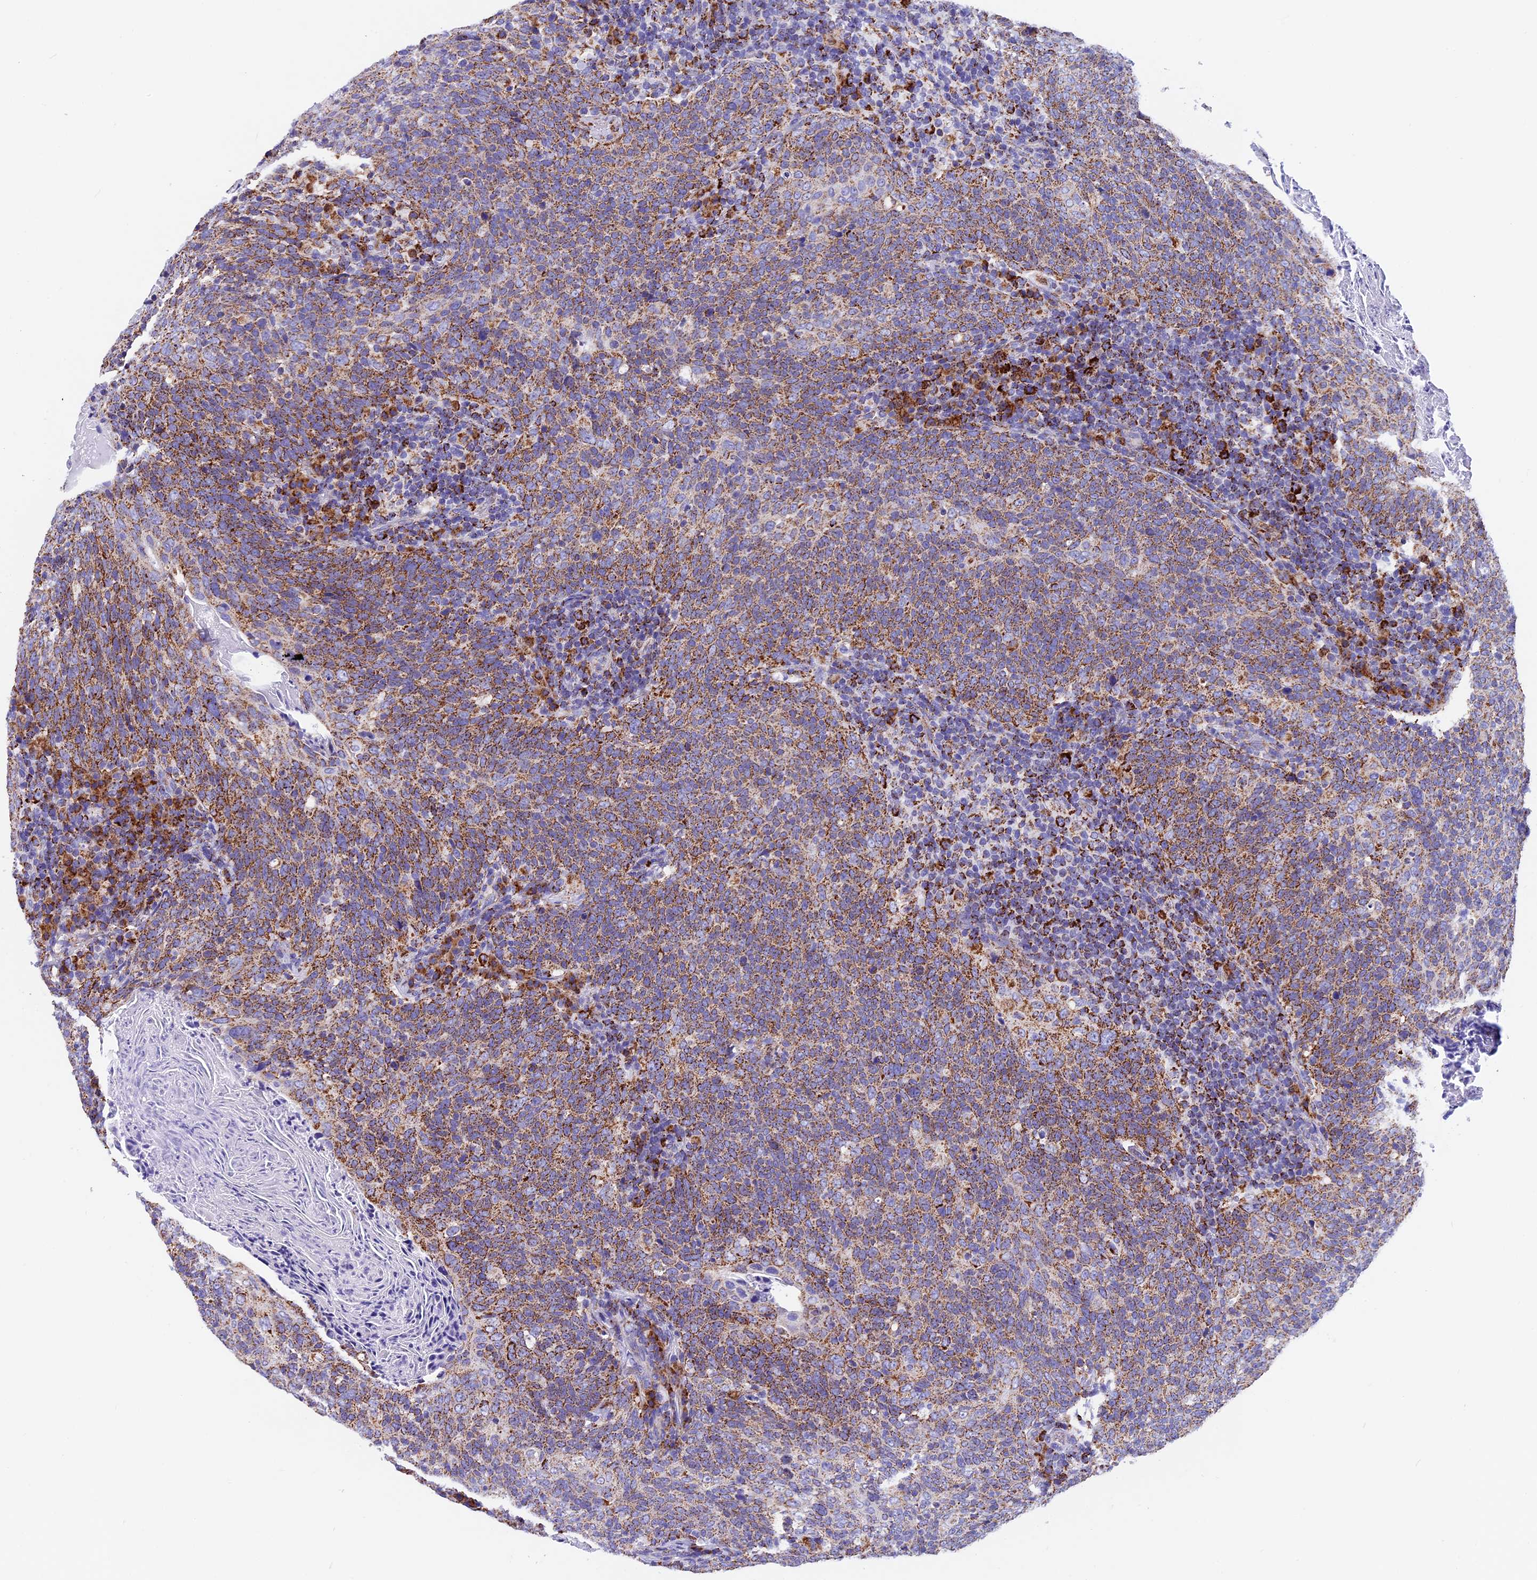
{"staining": {"intensity": "moderate", "quantity": ">75%", "location": "cytoplasmic/membranous"}, "tissue": "head and neck cancer", "cell_type": "Tumor cells", "image_type": "cancer", "snomed": [{"axis": "morphology", "description": "Squamous cell carcinoma, NOS"}, {"axis": "morphology", "description": "Squamous cell carcinoma, metastatic, NOS"}, {"axis": "topography", "description": "Lymph node"}, {"axis": "topography", "description": "Head-Neck"}], "caption": "IHC (DAB (3,3'-diaminobenzidine)) staining of human squamous cell carcinoma (head and neck) exhibits moderate cytoplasmic/membranous protein expression in about >75% of tumor cells.", "gene": "SLC8B1", "patient": {"sex": "male", "age": 62}}